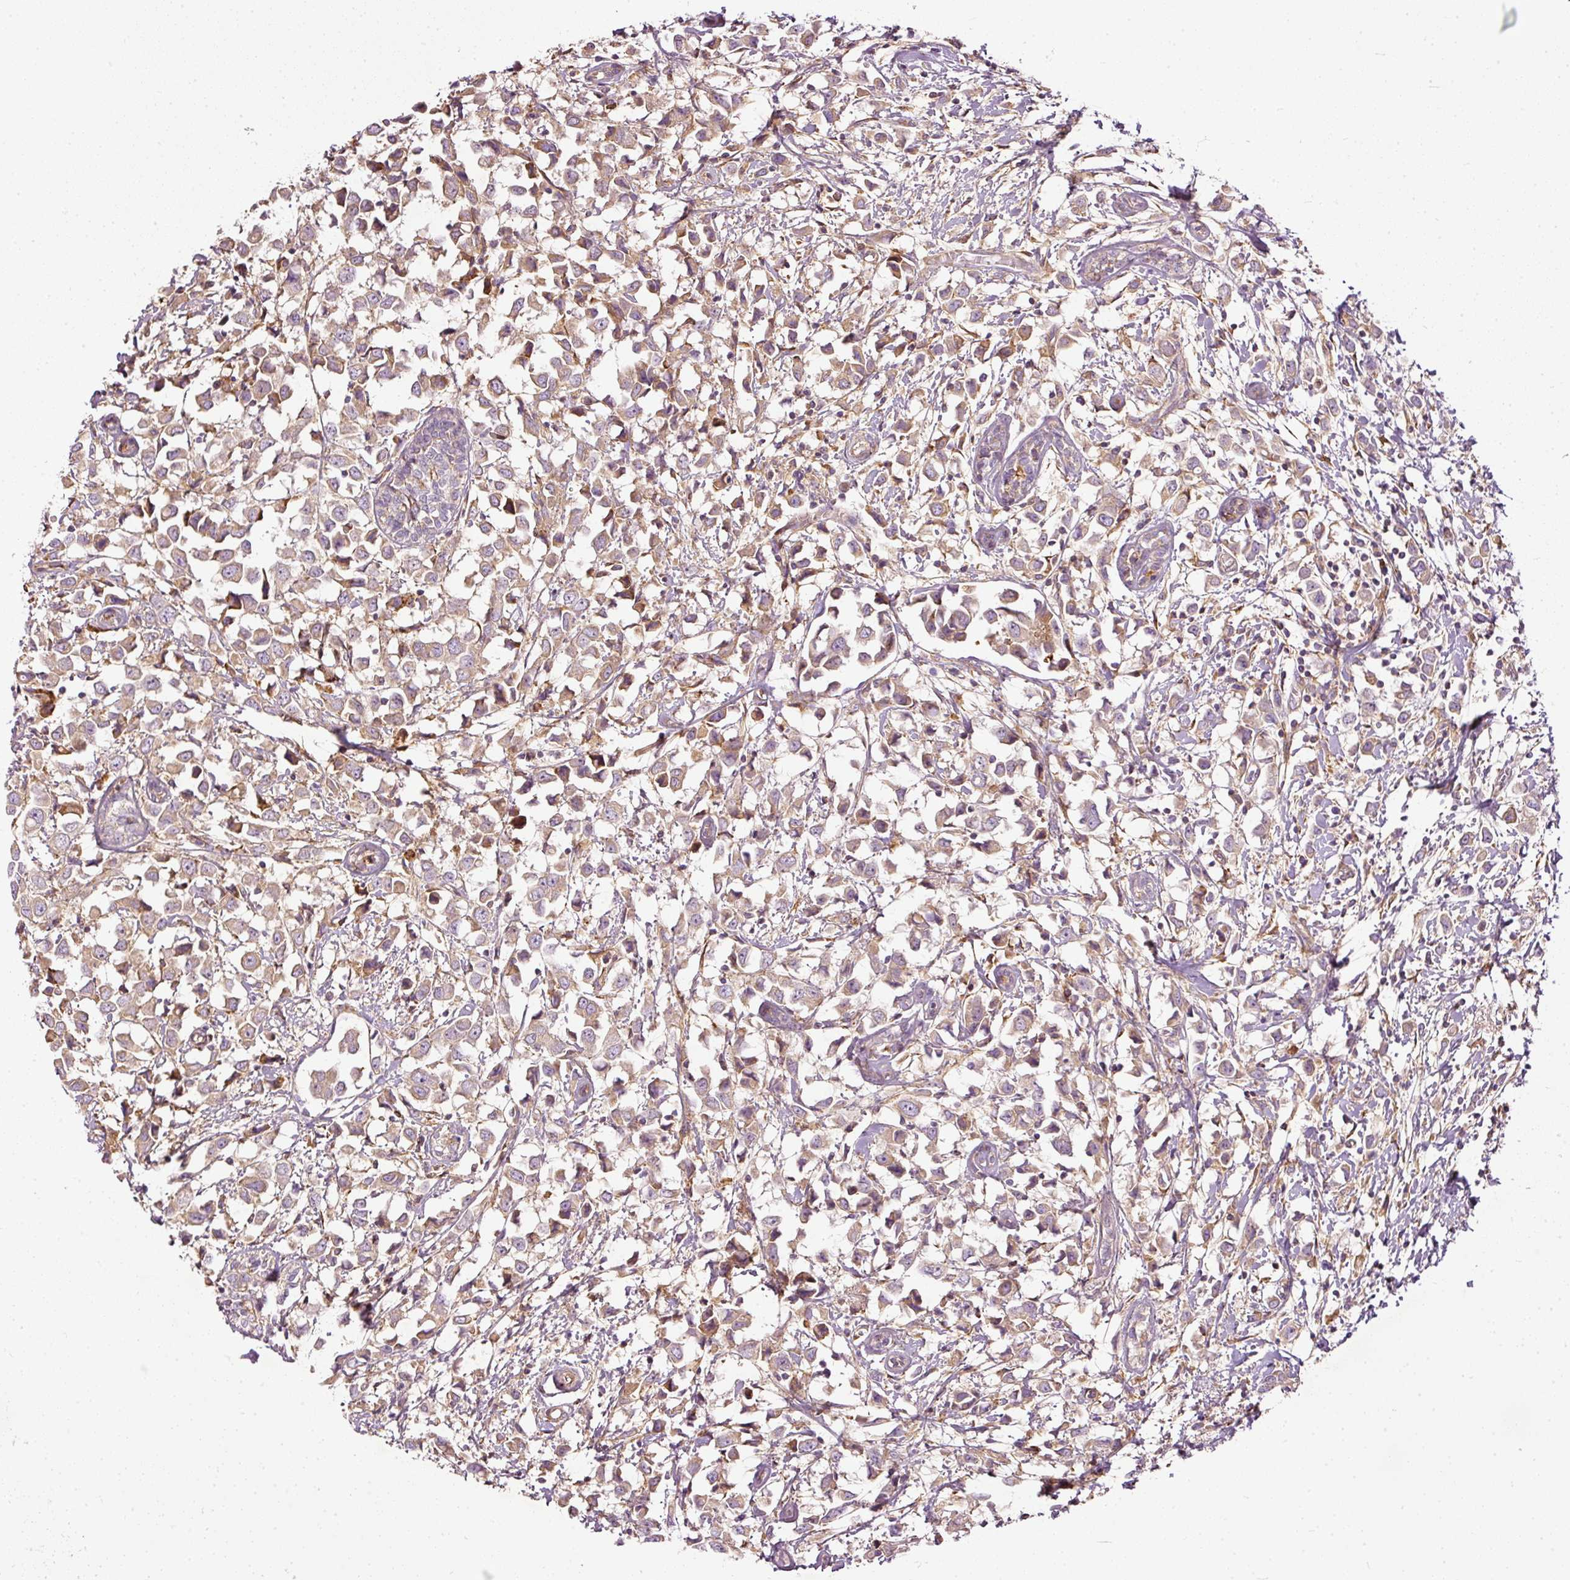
{"staining": {"intensity": "moderate", "quantity": "25%-75%", "location": "cytoplasmic/membranous"}, "tissue": "breast cancer", "cell_type": "Tumor cells", "image_type": "cancer", "snomed": [{"axis": "morphology", "description": "Duct carcinoma"}, {"axis": "topography", "description": "Breast"}], "caption": "A brown stain labels moderate cytoplasmic/membranous expression of a protein in breast cancer tumor cells.", "gene": "PAQR9", "patient": {"sex": "female", "age": 61}}